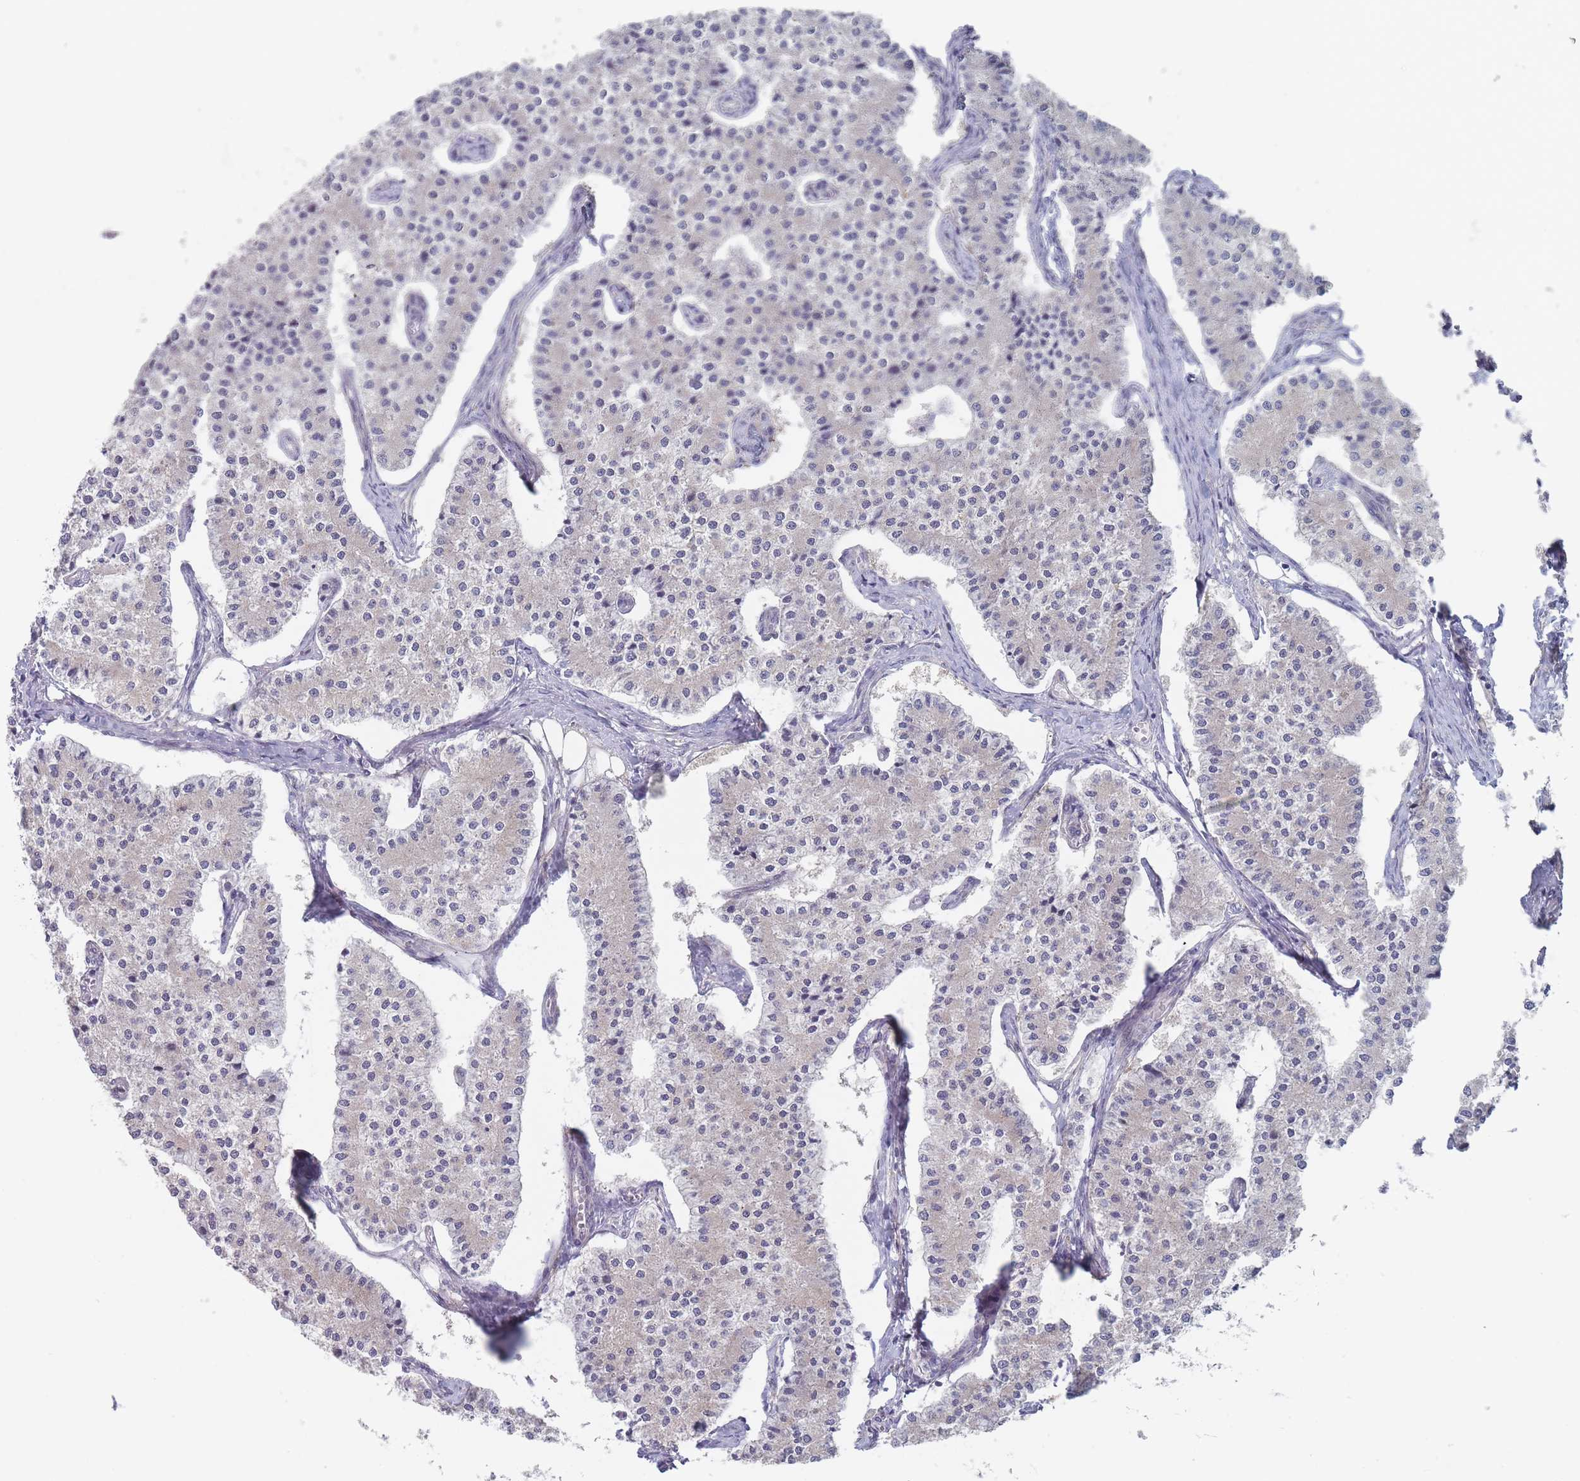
{"staining": {"intensity": "negative", "quantity": "none", "location": "none"}, "tissue": "carcinoid", "cell_type": "Tumor cells", "image_type": "cancer", "snomed": [{"axis": "morphology", "description": "Carcinoid, malignant, NOS"}, {"axis": "topography", "description": "Colon"}], "caption": "Tumor cells are negative for protein expression in human carcinoid.", "gene": "EFCC1", "patient": {"sex": "female", "age": 52}}